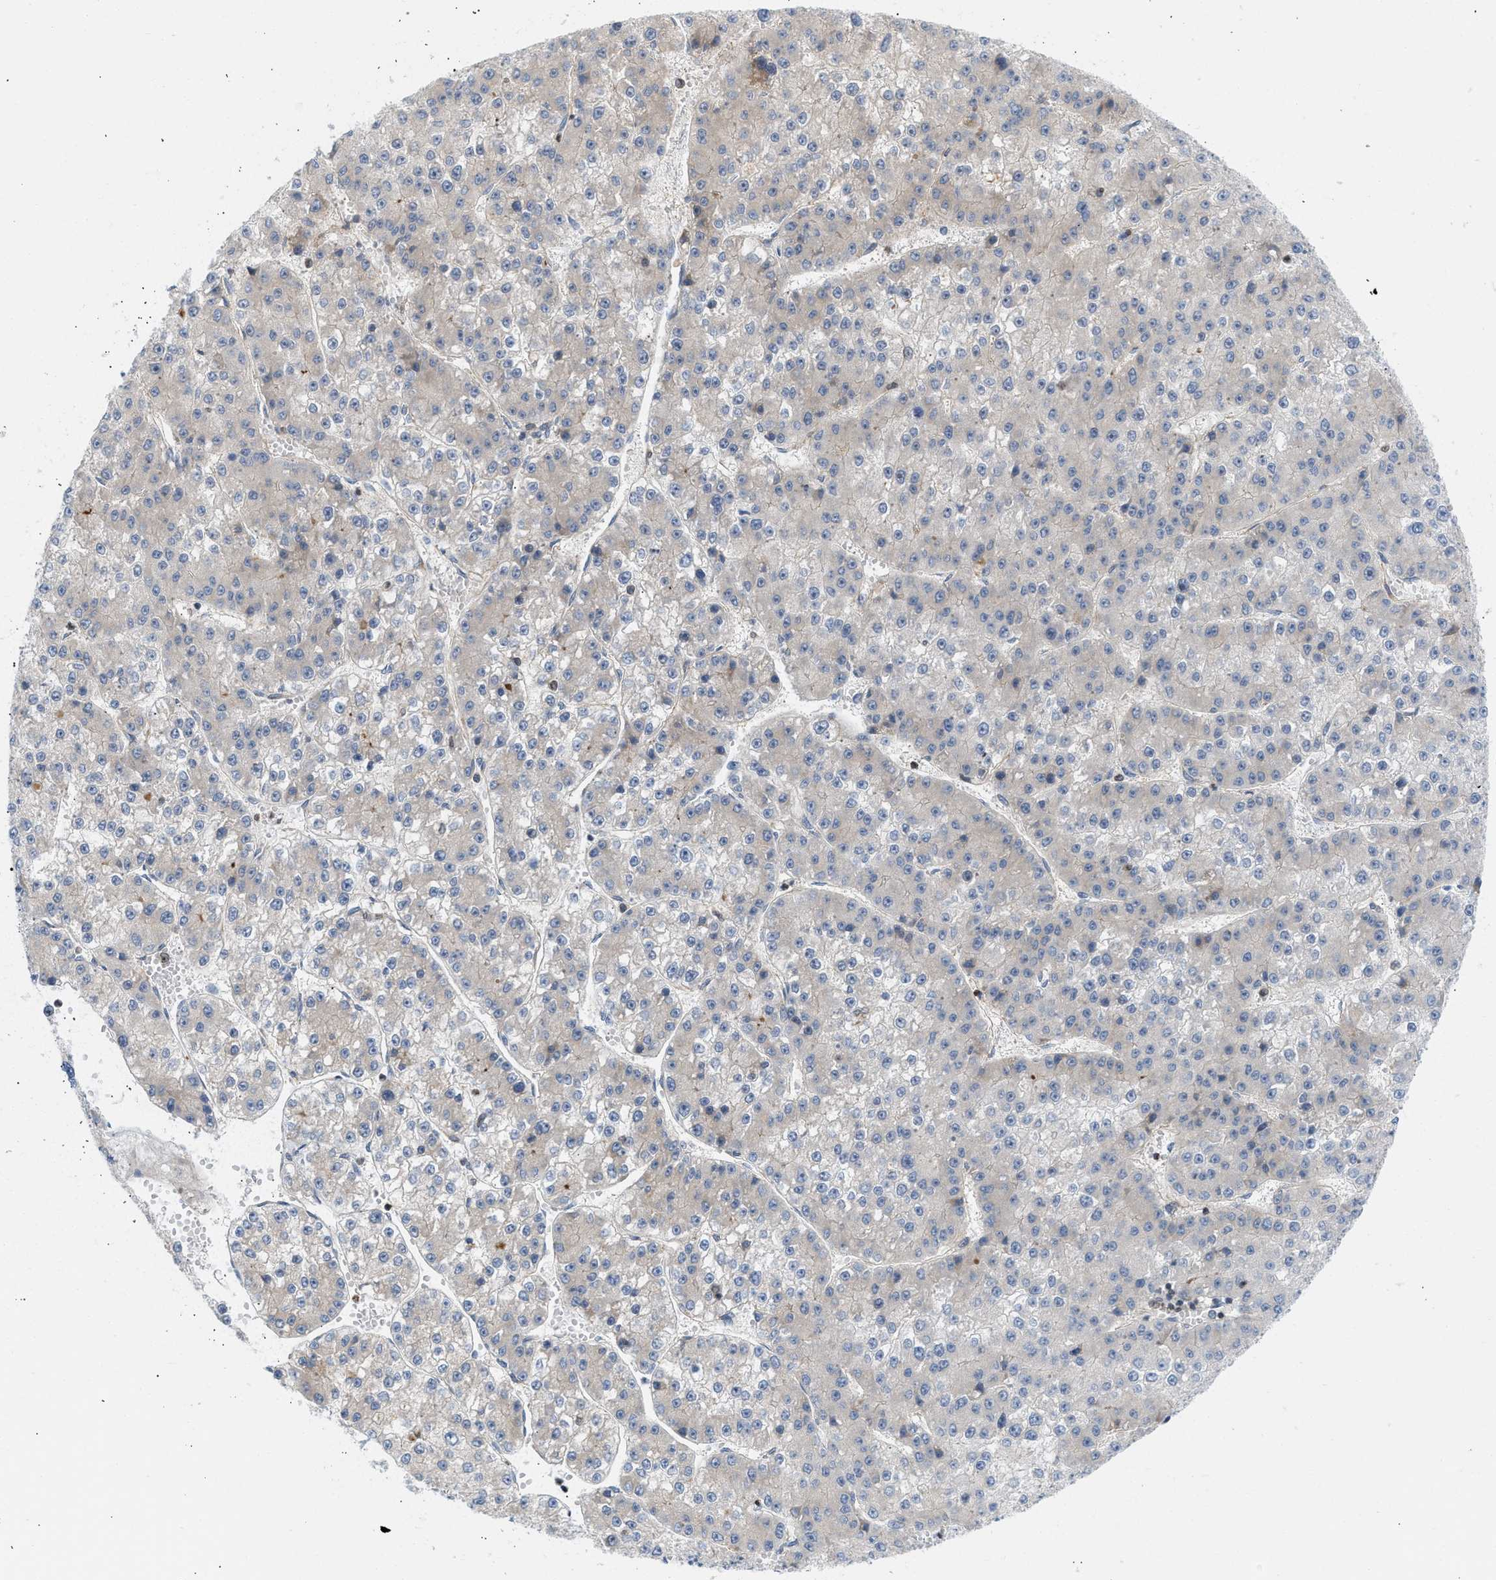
{"staining": {"intensity": "negative", "quantity": "none", "location": "none"}, "tissue": "liver cancer", "cell_type": "Tumor cells", "image_type": "cancer", "snomed": [{"axis": "morphology", "description": "Carcinoma, Hepatocellular, NOS"}, {"axis": "topography", "description": "Liver"}], "caption": "Immunohistochemical staining of human liver cancer exhibits no significant positivity in tumor cells.", "gene": "STRN", "patient": {"sex": "female", "age": 73}}